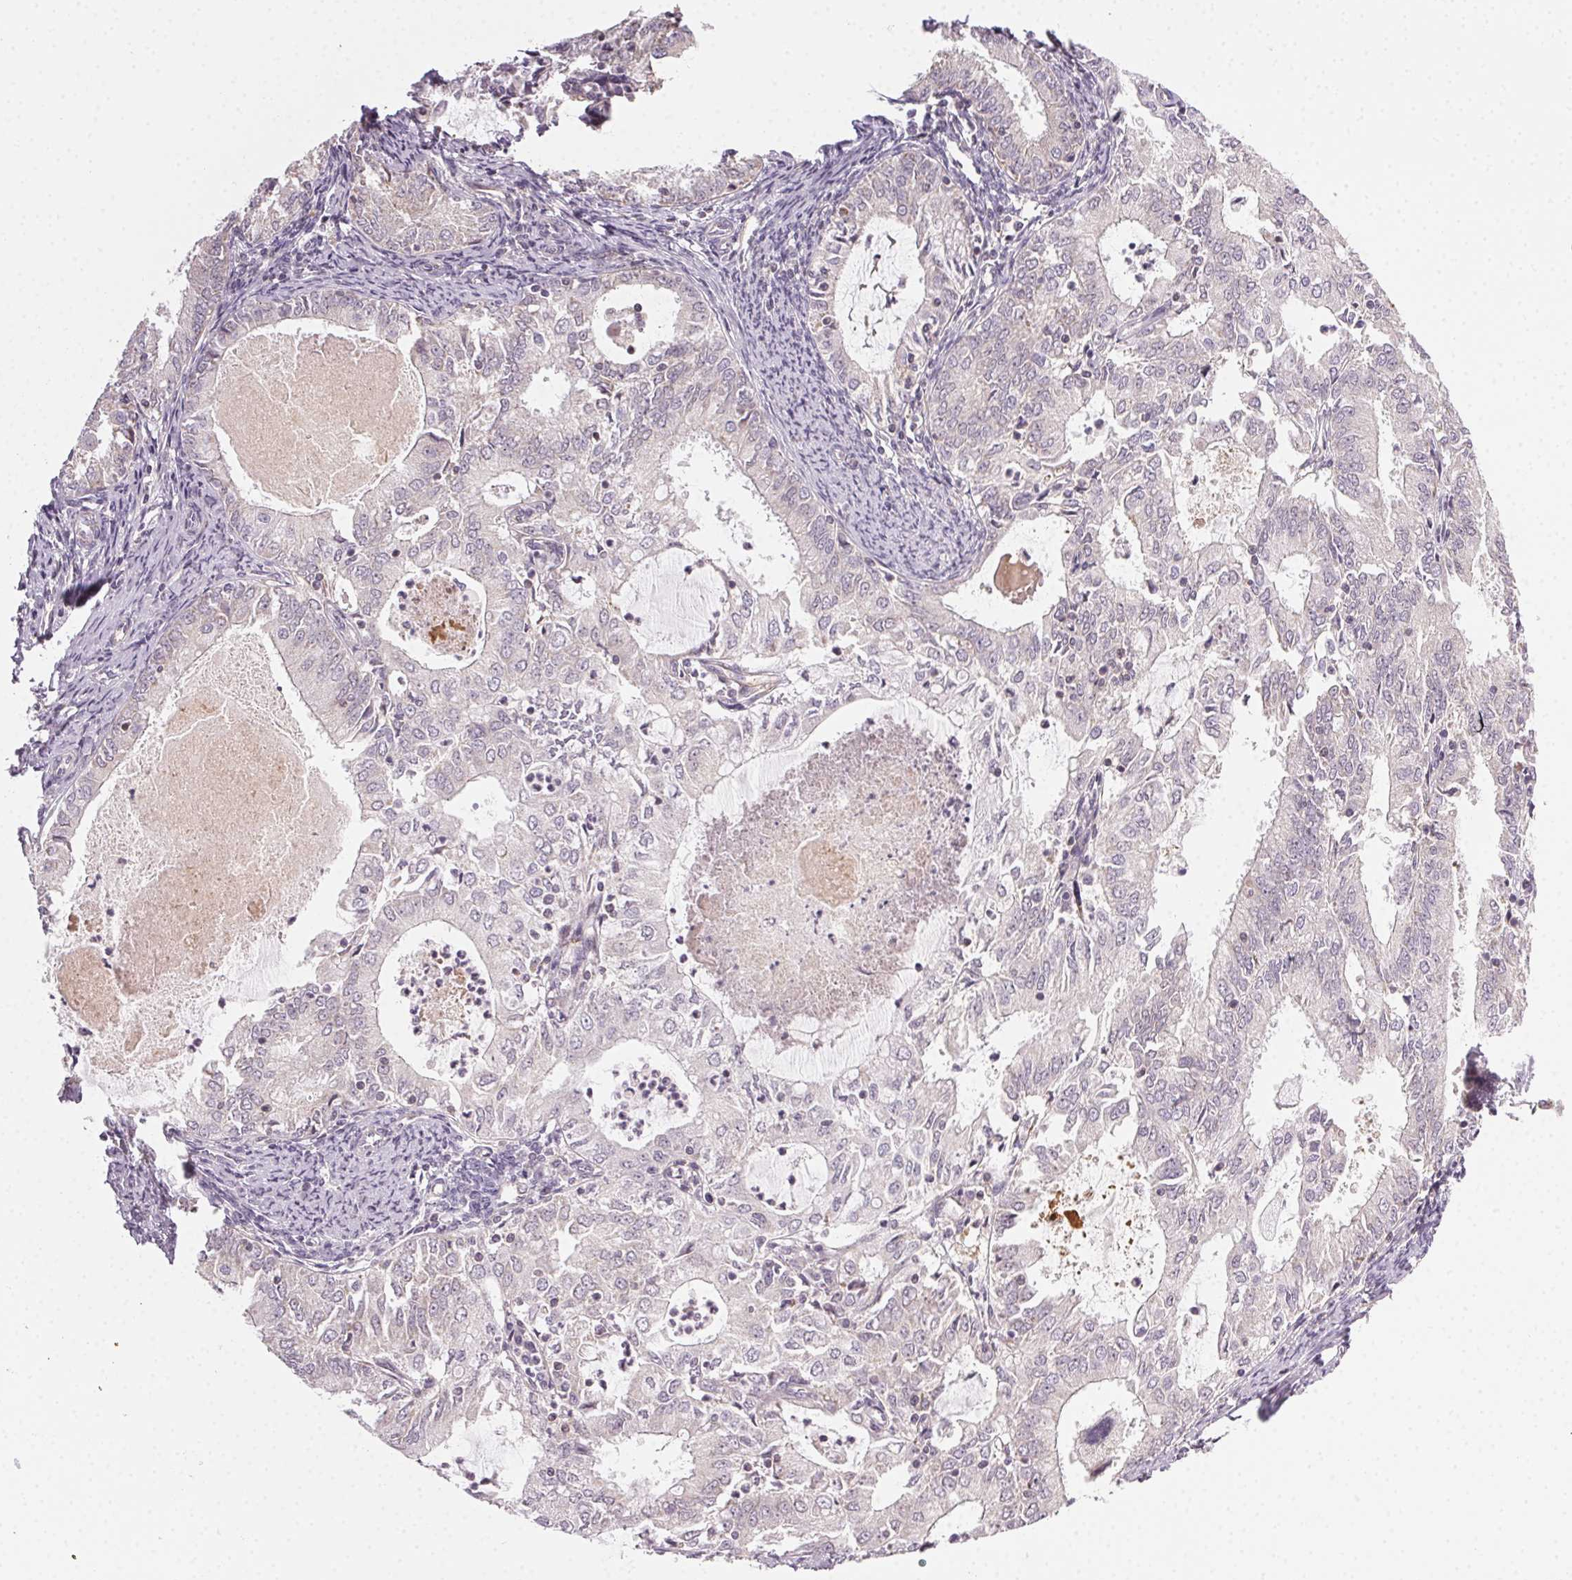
{"staining": {"intensity": "negative", "quantity": "none", "location": "none"}, "tissue": "endometrial cancer", "cell_type": "Tumor cells", "image_type": "cancer", "snomed": [{"axis": "morphology", "description": "Adenocarcinoma, NOS"}, {"axis": "topography", "description": "Endometrium"}], "caption": "High power microscopy image of an immunohistochemistry (IHC) histopathology image of endometrial cancer (adenocarcinoma), revealing no significant positivity in tumor cells.", "gene": "NCOA4", "patient": {"sex": "female", "age": 57}}